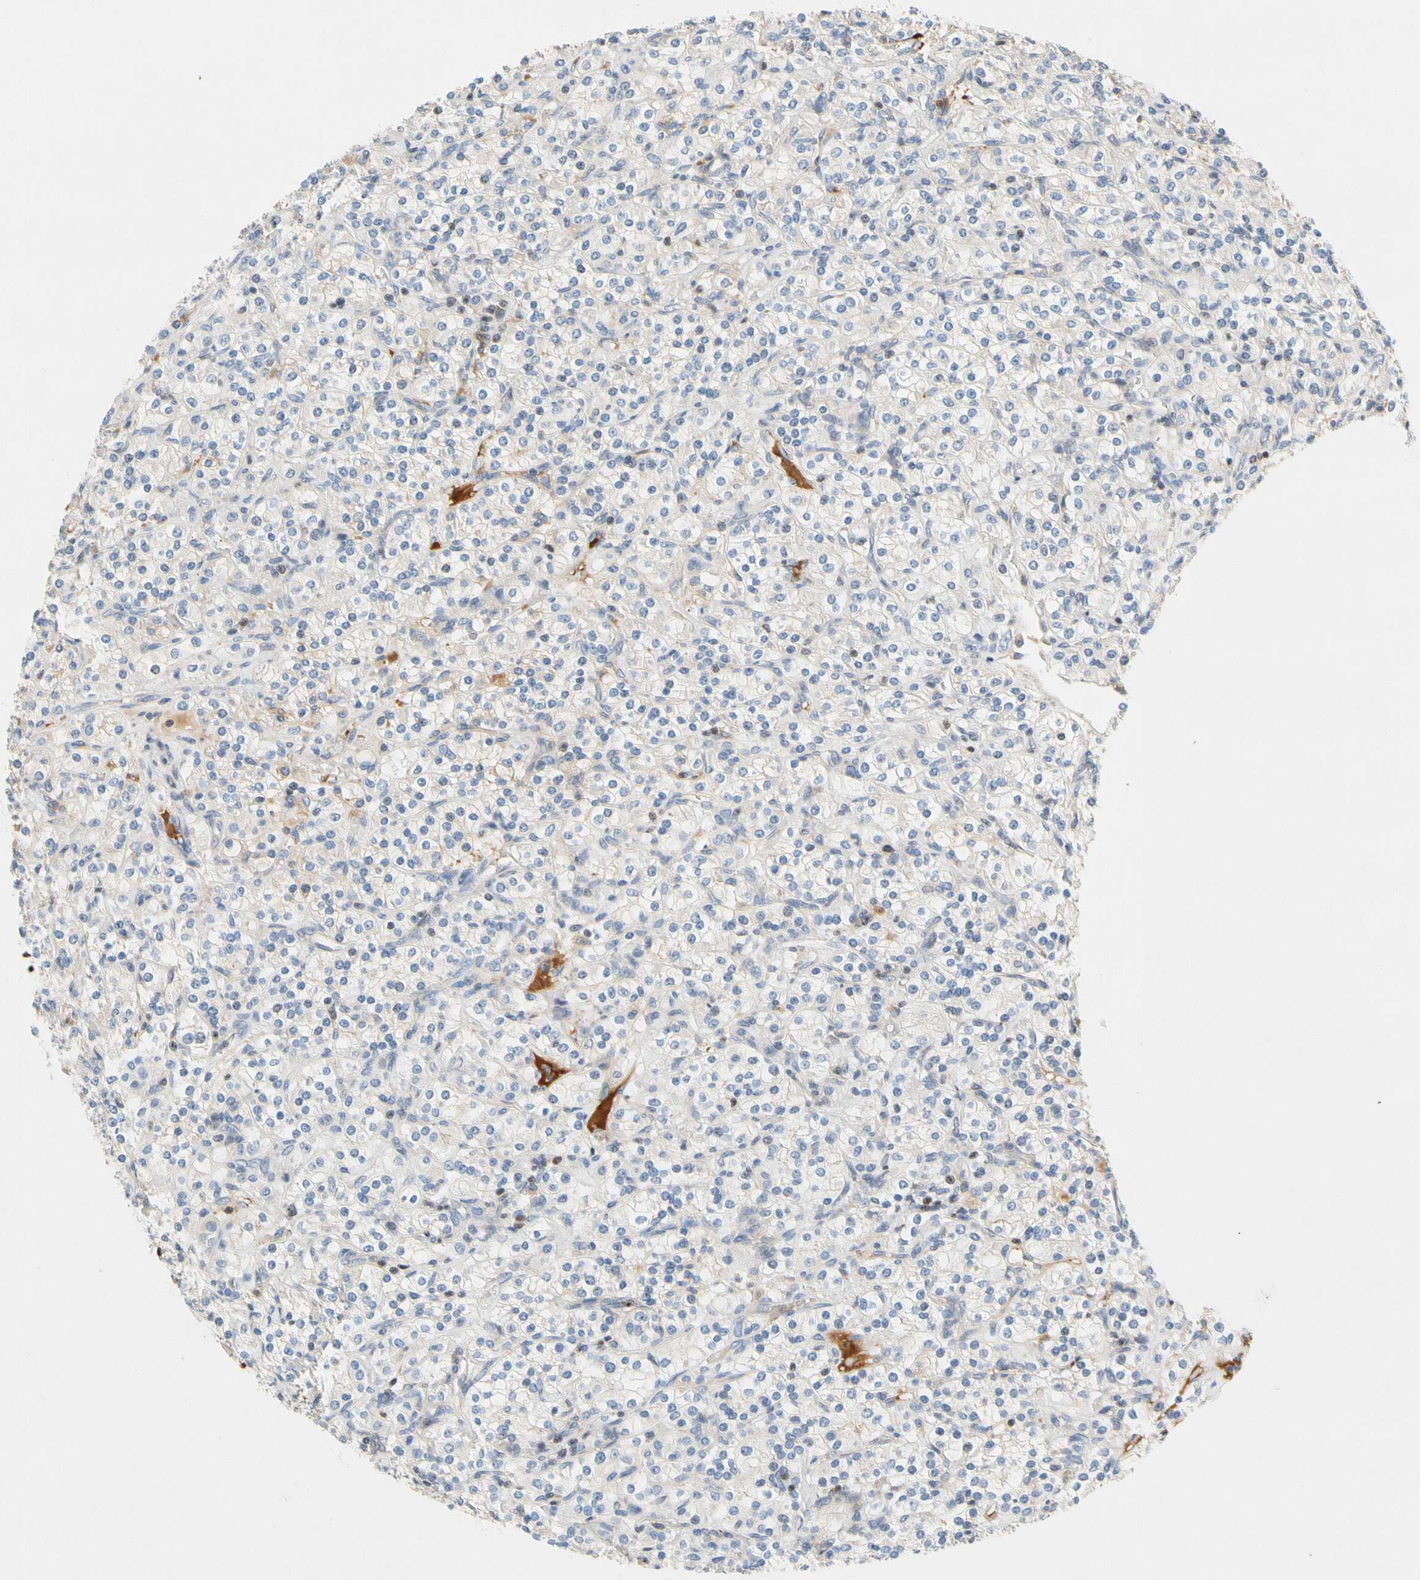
{"staining": {"intensity": "negative", "quantity": "none", "location": "none"}, "tissue": "renal cancer", "cell_type": "Tumor cells", "image_type": "cancer", "snomed": [{"axis": "morphology", "description": "Adenocarcinoma, NOS"}, {"axis": "topography", "description": "Kidney"}], "caption": "Renal cancer (adenocarcinoma) was stained to show a protein in brown. There is no significant staining in tumor cells. The staining is performed using DAB (3,3'-diaminobenzidine) brown chromogen with nuclei counter-stained in using hematoxylin.", "gene": "SP140", "patient": {"sex": "male", "age": 77}}